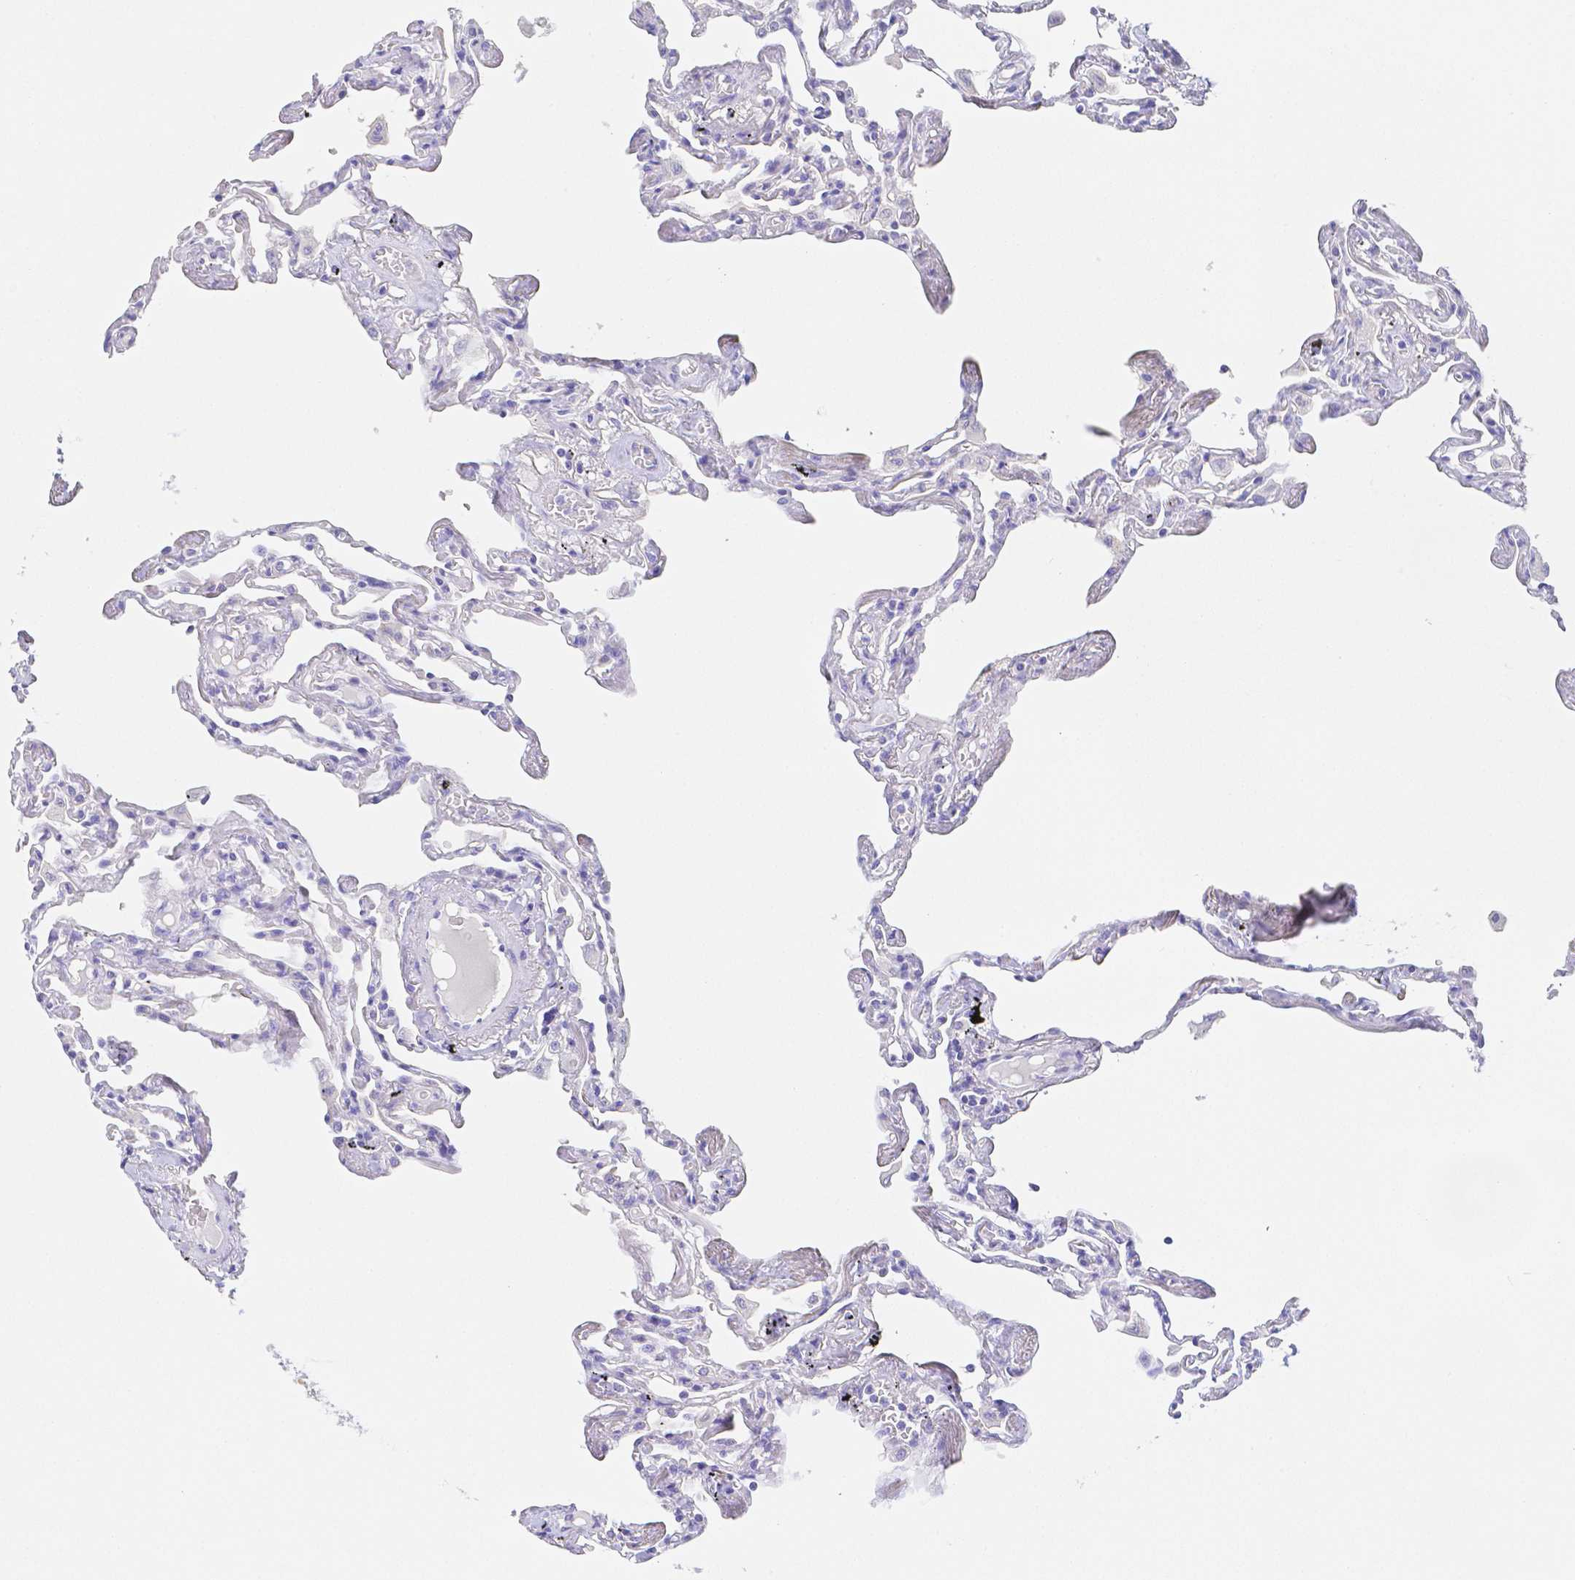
{"staining": {"intensity": "negative", "quantity": "none", "location": "none"}, "tissue": "lung", "cell_type": "Alveolar cells", "image_type": "normal", "snomed": [{"axis": "morphology", "description": "Normal tissue, NOS"}, {"axis": "topography", "description": "Lung"}], "caption": "There is no significant staining in alveolar cells of lung. The staining was performed using DAB to visualize the protein expression in brown, while the nuclei were stained in blue with hematoxylin (Magnification: 20x).", "gene": "ZG16B", "patient": {"sex": "female", "age": 67}}